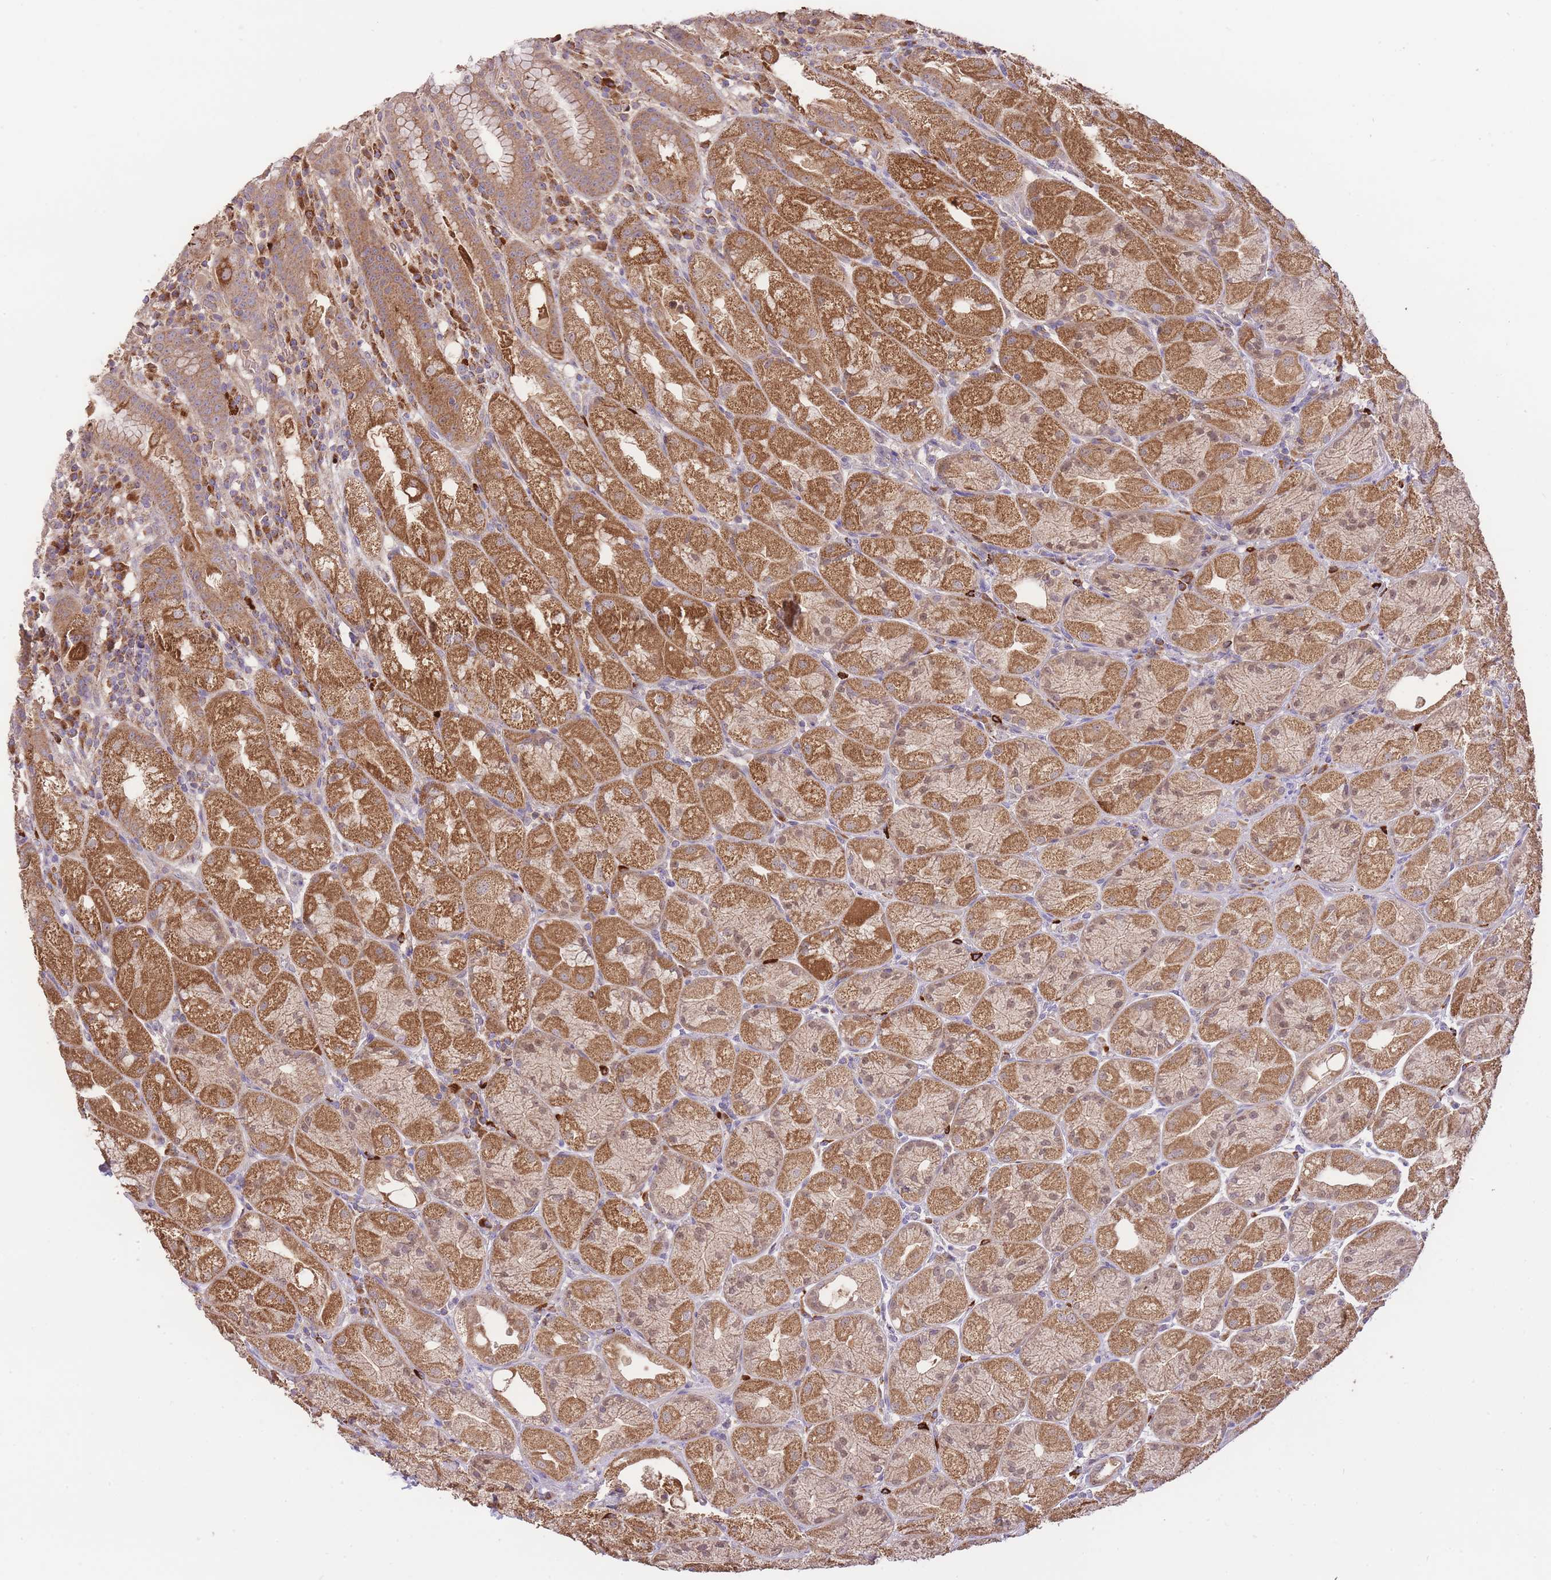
{"staining": {"intensity": "moderate", "quantity": ">75%", "location": "cytoplasmic/membranous"}, "tissue": "stomach", "cell_type": "Glandular cells", "image_type": "normal", "snomed": [{"axis": "morphology", "description": "Normal tissue, NOS"}, {"axis": "topography", "description": "Stomach, upper"}], "caption": "This histopathology image shows benign stomach stained with IHC to label a protein in brown. The cytoplasmic/membranous of glandular cells show moderate positivity for the protein. Nuclei are counter-stained blue.", "gene": "PREP", "patient": {"sex": "male", "age": 52}}